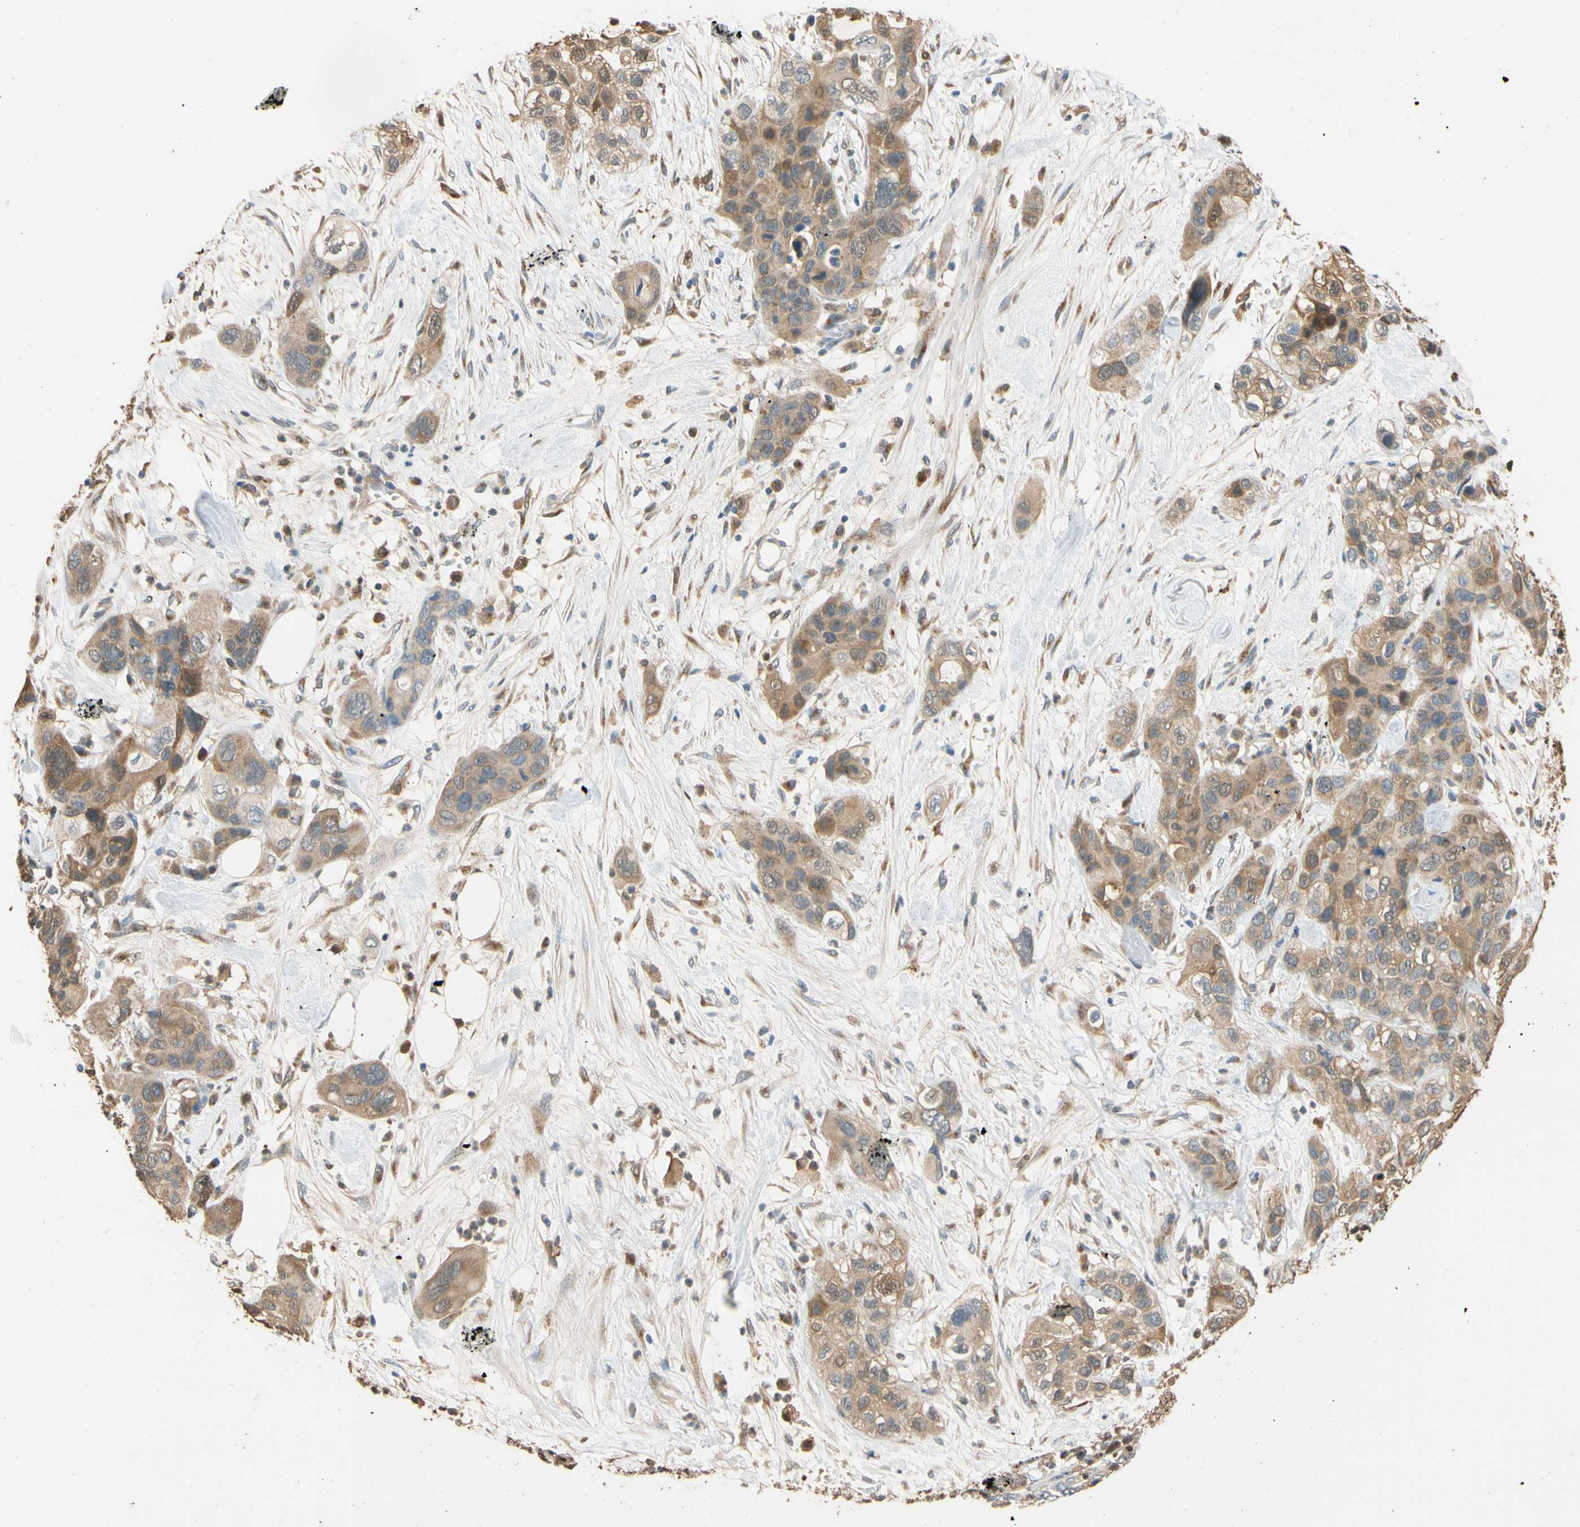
{"staining": {"intensity": "moderate", "quantity": ">75%", "location": "cytoplasmic/membranous"}, "tissue": "pancreatic cancer", "cell_type": "Tumor cells", "image_type": "cancer", "snomed": [{"axis": "morphology", "description": "Adenocarcinoma, NOS"}, {"axis": "topography", "description": "Pancreas"}], "caption": "Adenocarcinoma (pancreatic) tissue displays moderate cytoplasmic/membranous staining in about >75% of tumor cells", "gene": "GPSM2", "patient": {"sex": "female", "age": 71}}